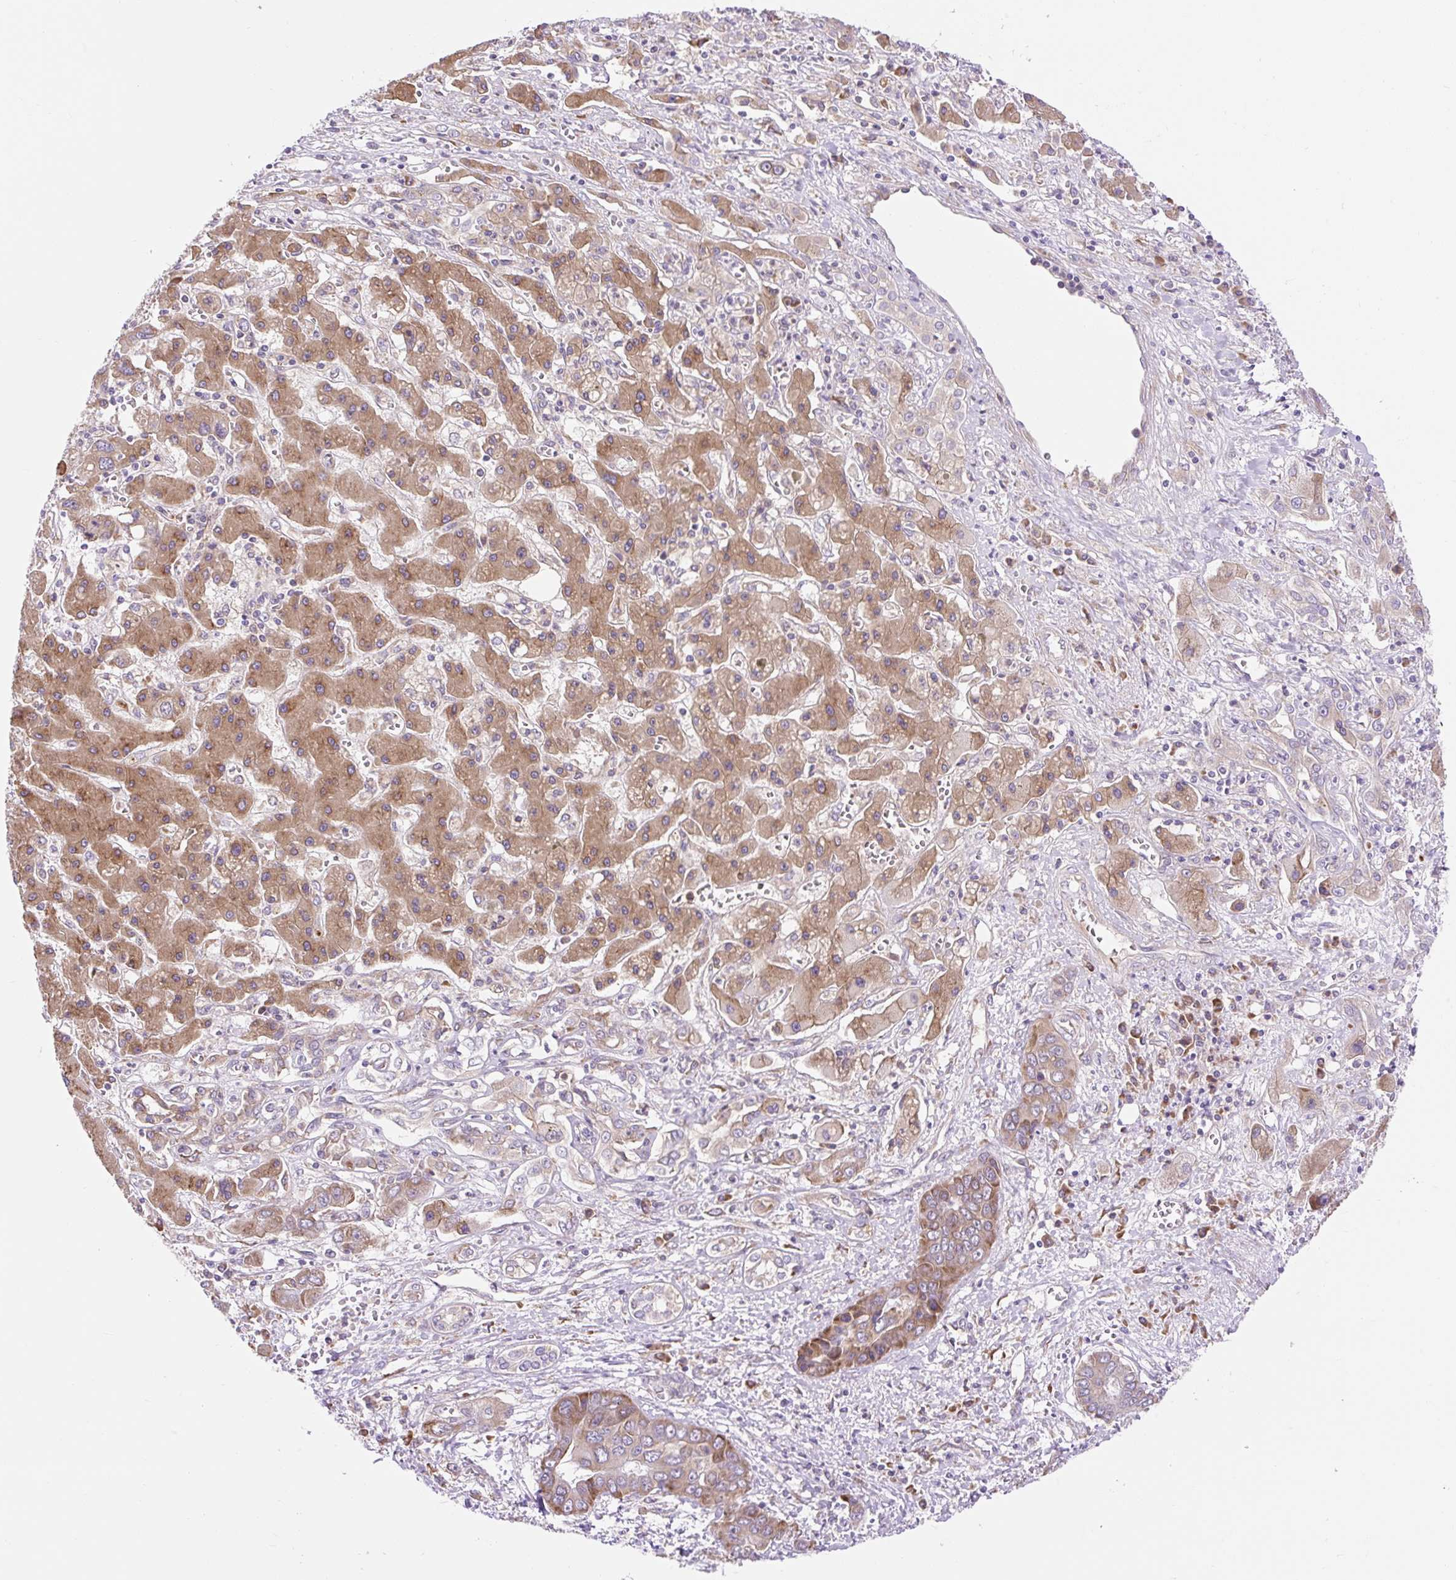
{"staining": {"intensity": "moderate", "quantity": "<25%", "location": "cytoplasmic/membranous"}, "tissue": "liver cancer", "cell_type": "Tumor cells", "image_type": "cancer", "snomed": [{"axis": "morphology", "description": "Cholangiocarcinoma"}, {"axis": "topography", "description": "Liver"}], "caption": "This image shows IHC staining of human liver cholangiocarcinoma, with low moderate cytoplasmic/membranous staining in about <25% of tumor cells.", "gene": "GPR45", "patient": {"sex": "male", "age": 67}}